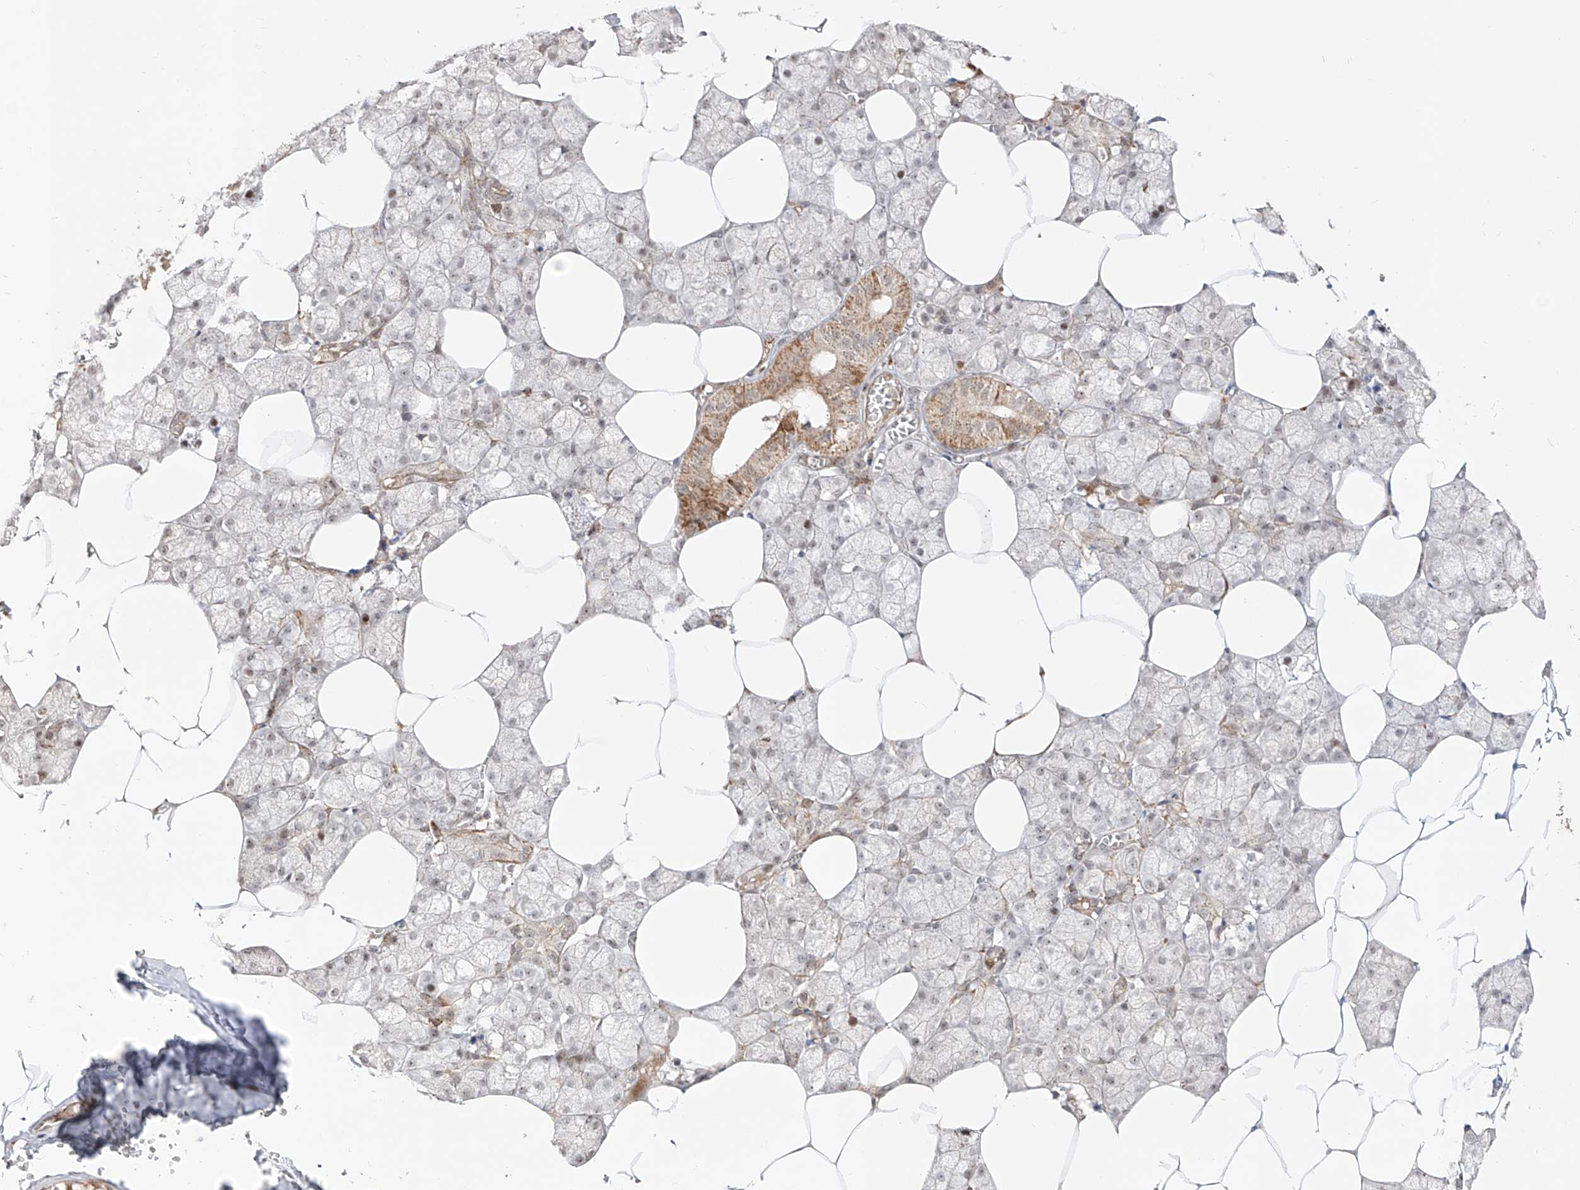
{"staining": {"intensity": "moderate", "quantity": "25%-75%", "location": "cytoplasmic/membranous"}, "tissue": "salivary gland", "cell_type": "Glandular cells", "image_type": "normal", "snomed": [{"axis": "morphology", "description": "Normal tissue, NOS"}, {"axis": "topography", "description": "Salivary gland"}], "caption": "An immunohistochemistry micrograph of normal tissue is shown. Protein staining in brown shows moderate cytoplasmic/membranous positivity in salivary gland within glandular cells.", "gene": "ZNF180", "patient": {"sex": "male", "age": 62}}